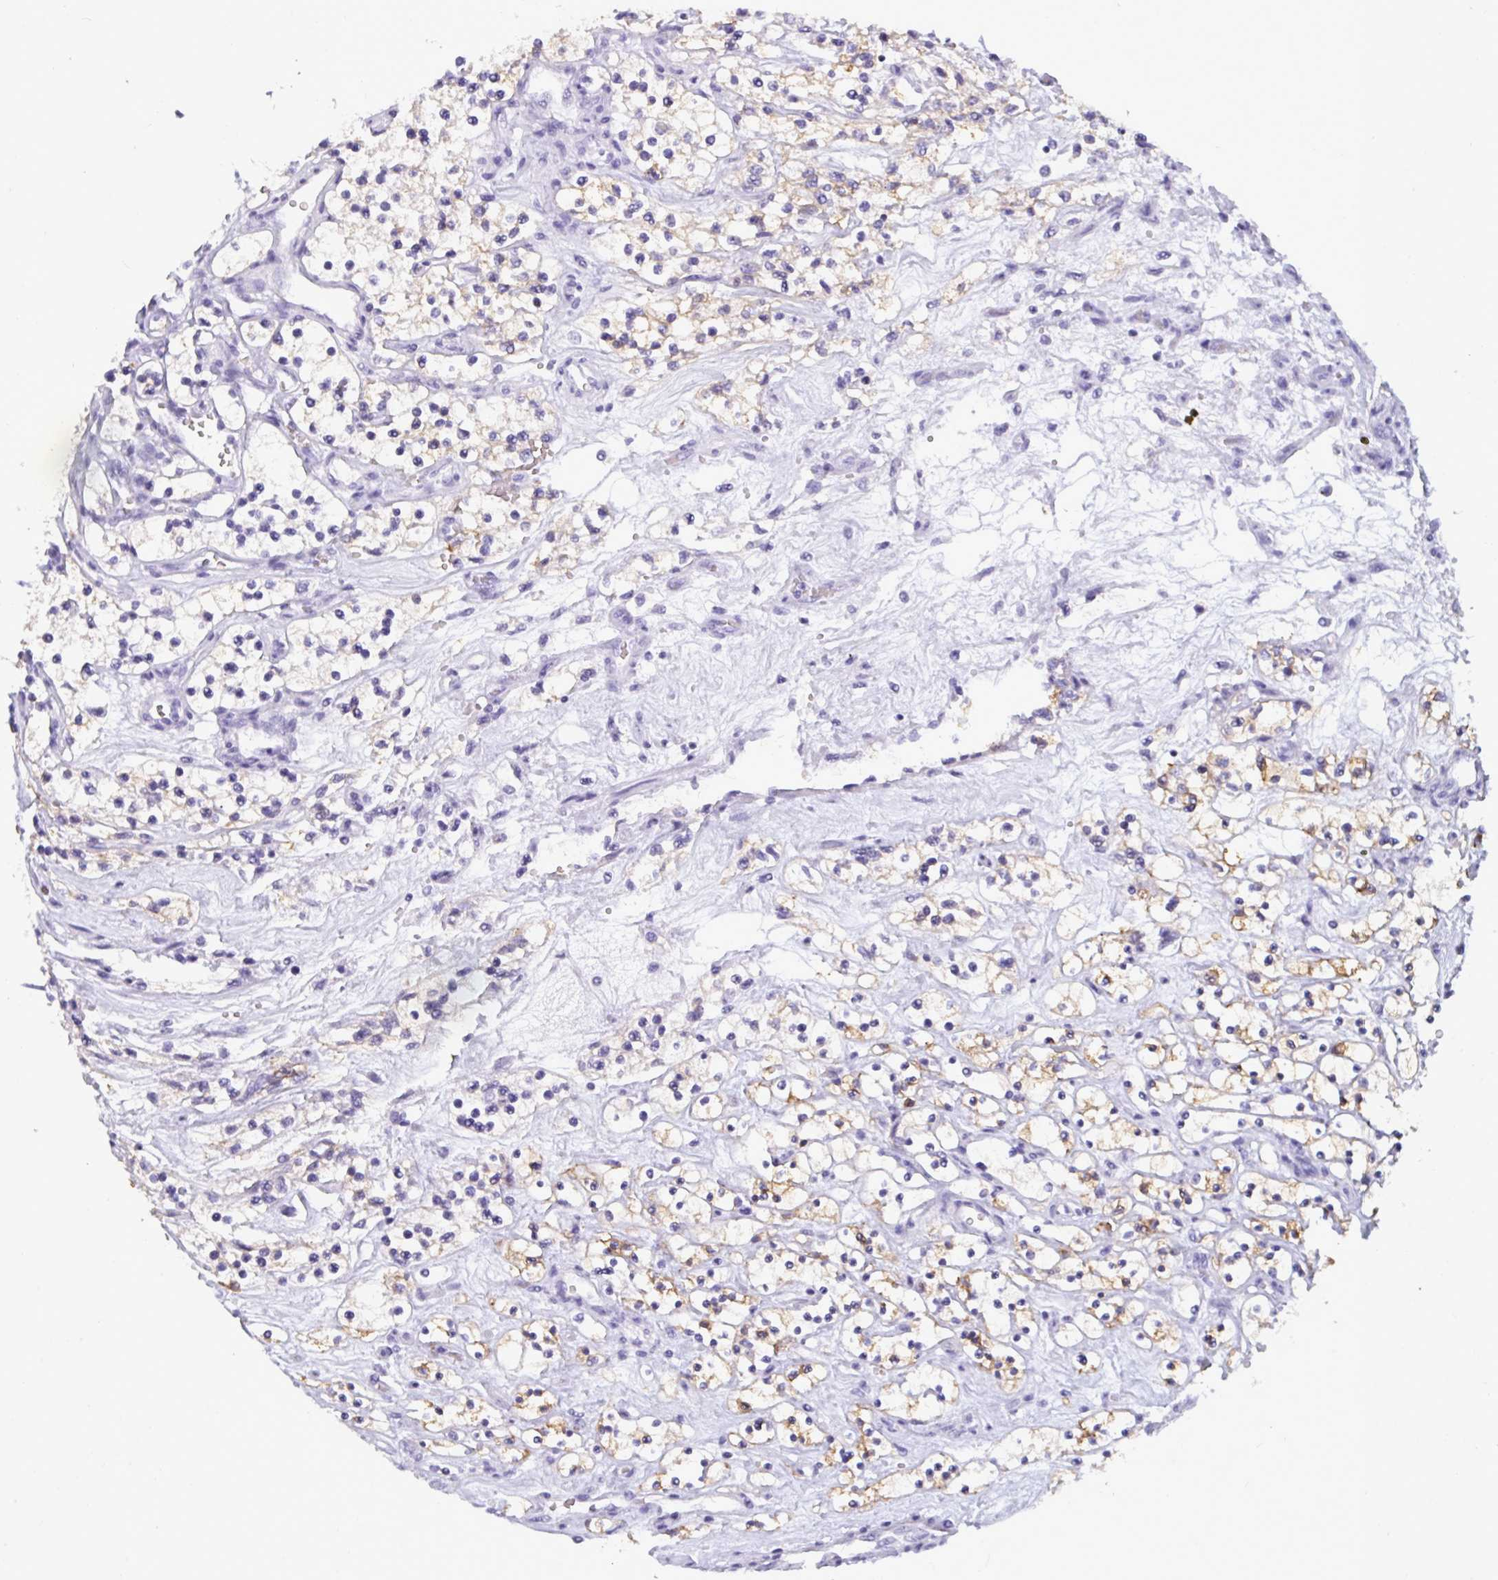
{"staining": {"intensity": "weak", "quantity": "25%-75%", "location": "cytoplasmic/membranous"}, "tissue": "renal cancer", "cell_type": "Tumor cells", "image_type": "cancer", "snomed": [{"axis": "morphology", "description": "Adenocarcinoma, NOS"}, {"axis": "topography", "description": "Kidney"}], "caption": "About 25%-75% of tumor cells in renal cancer (adenocarcinoma) display weak cytoplasmic/membranous protein positivity as visualized by brown immunohistochemical staining.", "gene": "SLC2A1", "patient": {"sex": "female", "age": 69}}